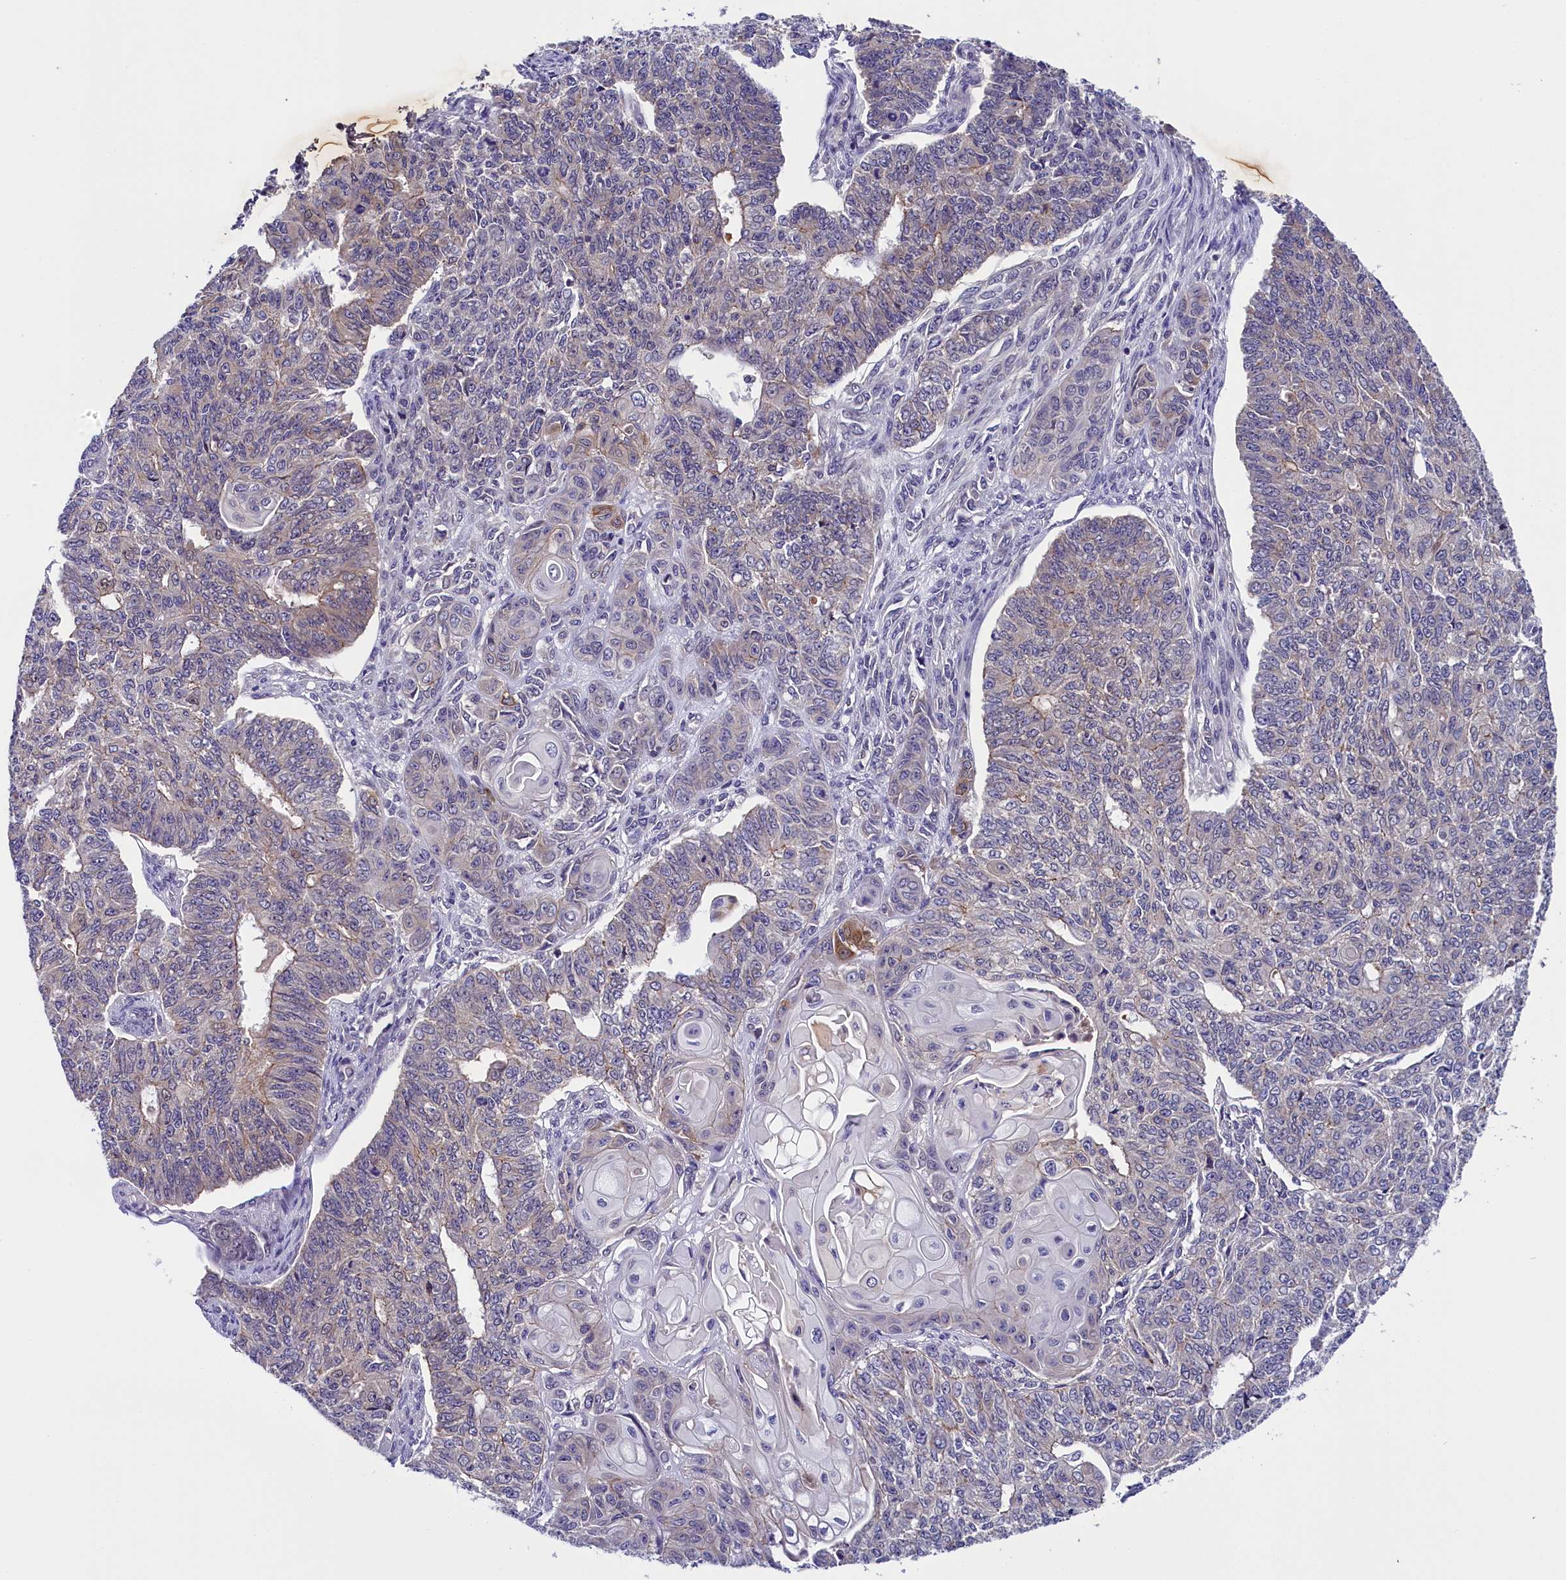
{"staining": {"intensity": "negative", "quantity": "none", "location": "none"}, "tissue": "endometrial cancer", "cell_type": "Tumor cells", "image_type": "cancer", "snomed": [{"axis": "morphology", "description": "Adenocarcinoma, NOS"}, {"axis": "topography", "description": "Endometrium"}], "caption": "This is a histopathology image of IHC staining of adenocarcinoma (endometrial), which shows no staining in tumor cells. The staining is performed using DAB brown chromogen with nuclei counter-stained in using hematoxylin.", "gene": "ENKD1", "patient": {"sex": "female", "age": 32}}